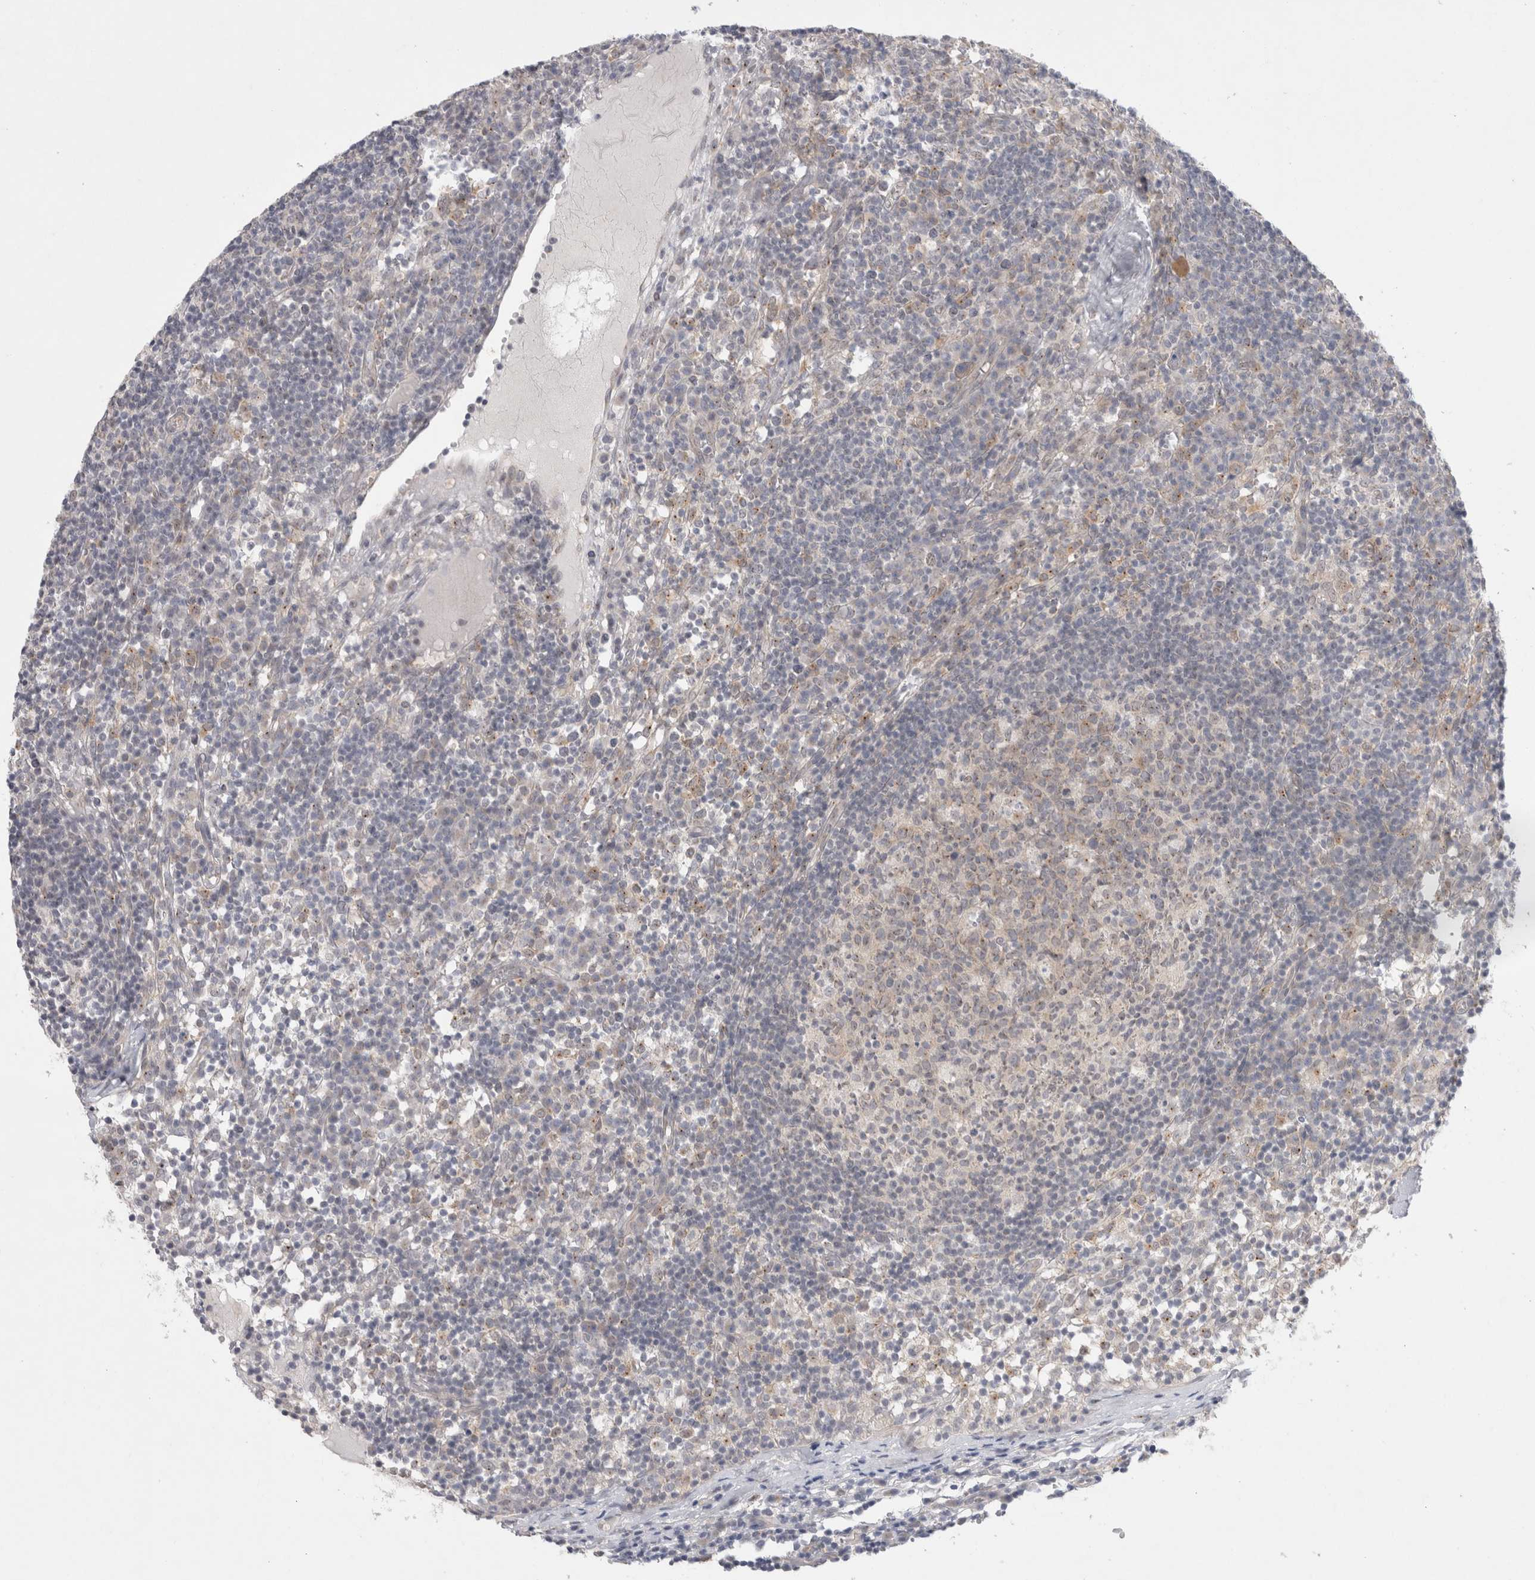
{"staining": {"intensity": "moderate", "quantity": "25%-75%", "location": "cytoplasmic/membranous"}, "tissue": "lymph node", "cell_type": "Germinal center cells", "image_type": "normal", "snomed": [{"axis": "morphology", "description": "Normal tissue, NOS"}, {"axis": "morphology", "description": "Inflammation, NOS"}, {"axis": "topography", "description": "Lymph node"}], "caption": "Lymph node stained for a protein displays moderate cytoplasmic/membranous positivity in germinal center cells. Nuclei are stained in blue.", "gene": "BICD2", "patient": {"sex": "male", "age": 55}}